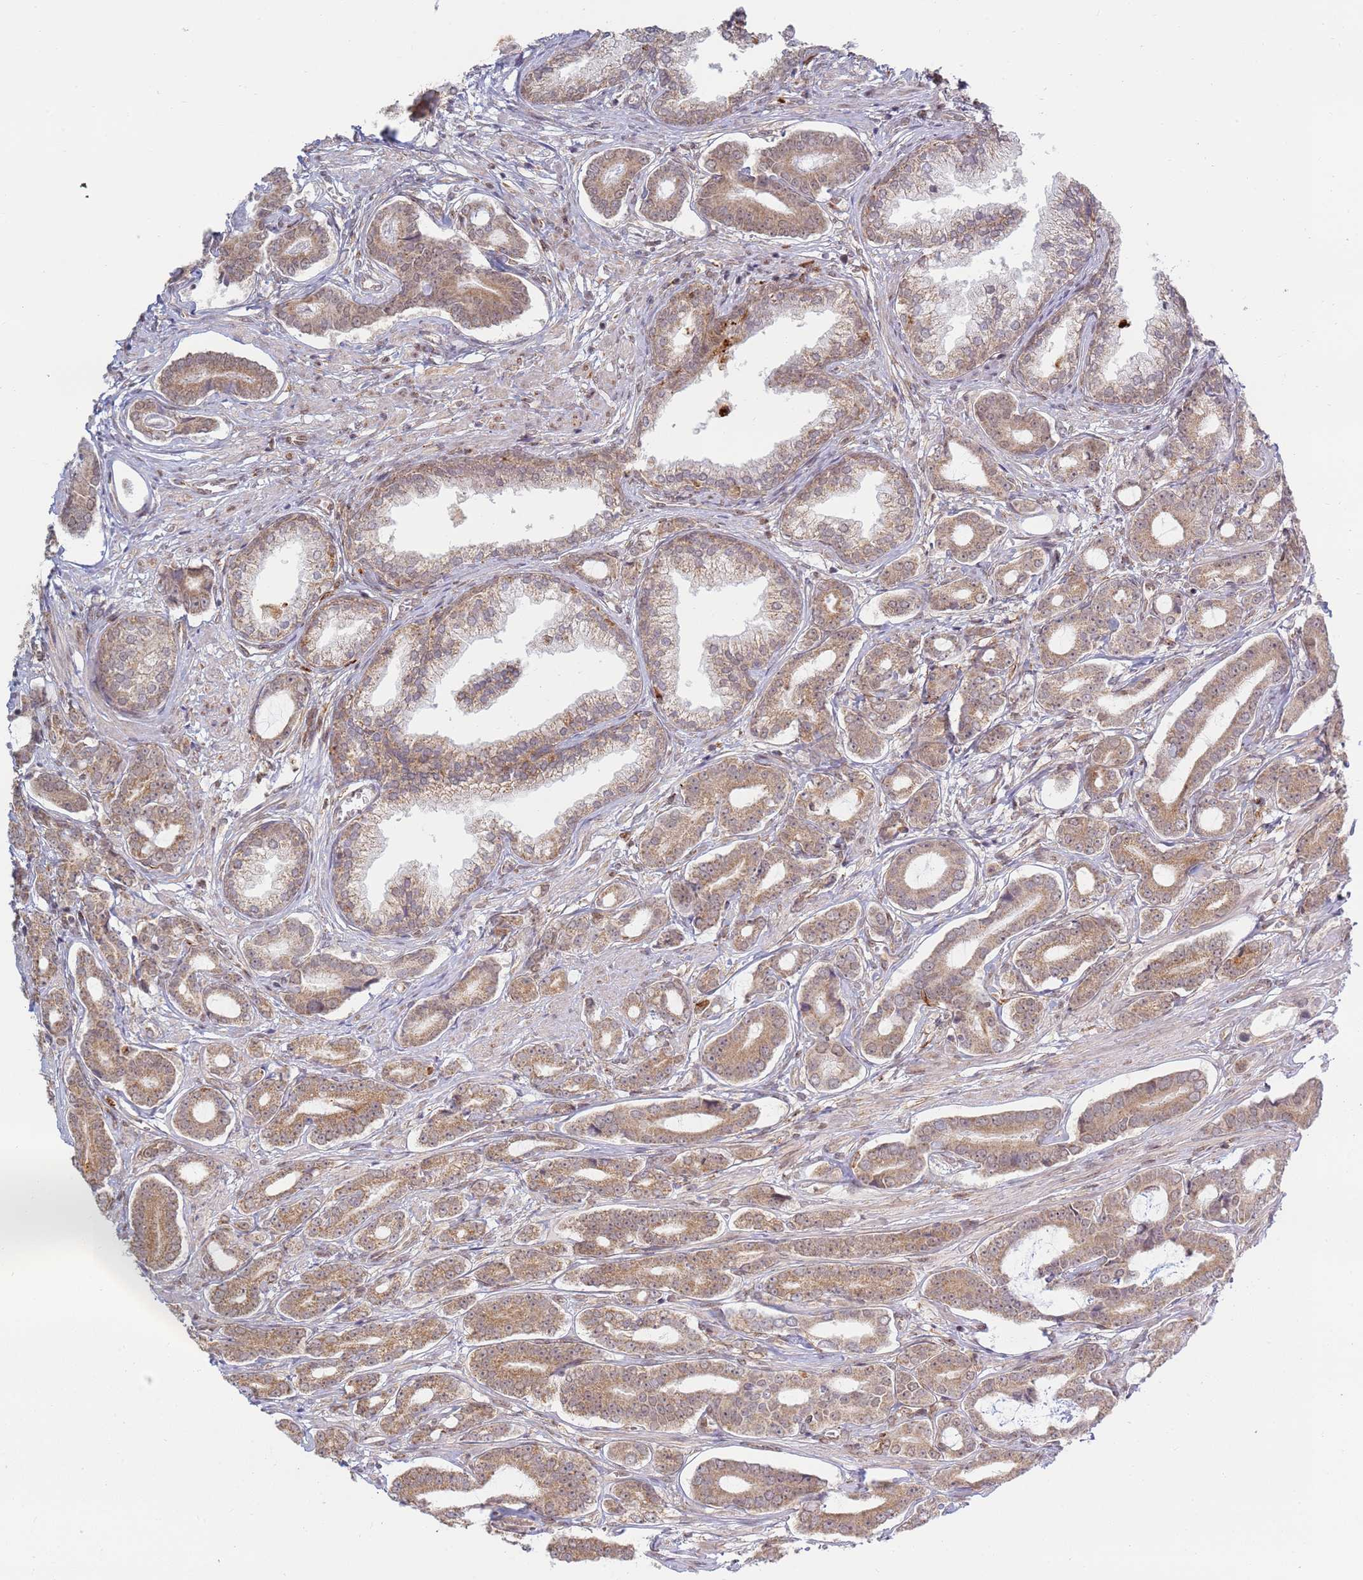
{"staining": {"intensity": "moderate", "quantity": ">75%", "location": "cytoplasmic/membranous"}, "tissue": "prostate cancer", "cell_type": "Tumor cells", "image_type": "cancer", "snomed": [{"axis": "morphology", "description": "Adenocarcinoma, NOS"}, {"axis": "topography", "description": "Prostate and seminal vesicle, NOS"}], "caption": "Prostate cancer (adenocarcinoma) stained with immunohistochemistry displays moderate cytoplasmic/membranous staining in approximately >75% of tumor cells.", "gene": "CEP170", "patient": {"sex": "male", "age": 76}}